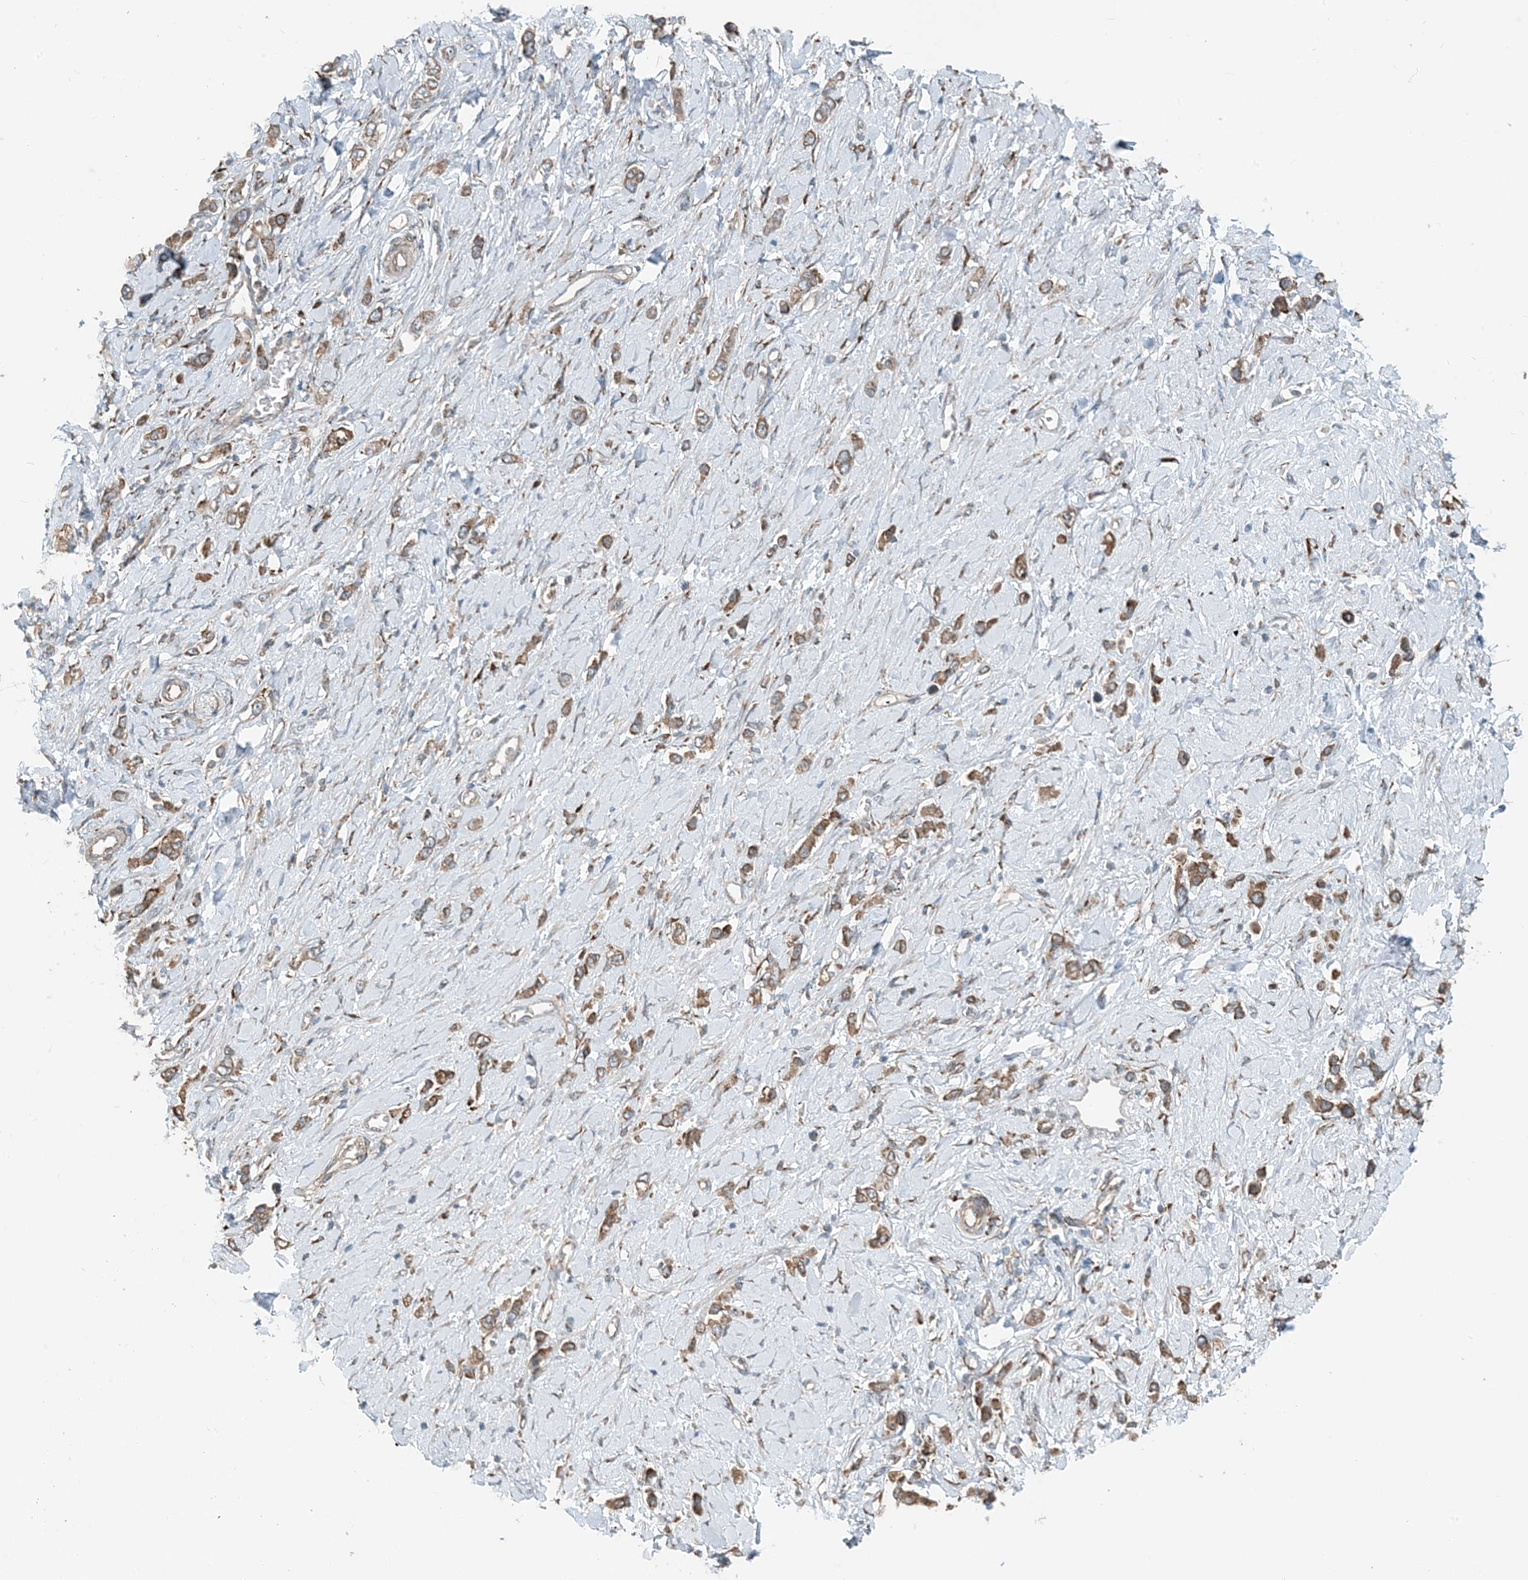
{"staining": {"intensity": "moderate", "quantity": ">75%", "location": "cytoplasmic/membranous"}, "tissue": "stomach cancer", "cell_type": "Tumor cells", "image_type": "cancer", "snomed": [{"axis": "morphology", "description": "Normal tissue, NOS"}, {"axis": "morphology", "description": "Adenocarcinoma, NOS"}, {"axis": "topography", "description": "Stomach, upper"}, {"axis": "topography", "description": "Stomach"}], "caption": "Immunohistochemistry (DAB (3,3'-diaminobenzidine)) staining of human stomach cancer shows moderate cytoplasmic/membranous protein expression in approximately >75% of tumor cells.", "gene": "CERKL", "patient": {"sex": "female", "age": 65}}